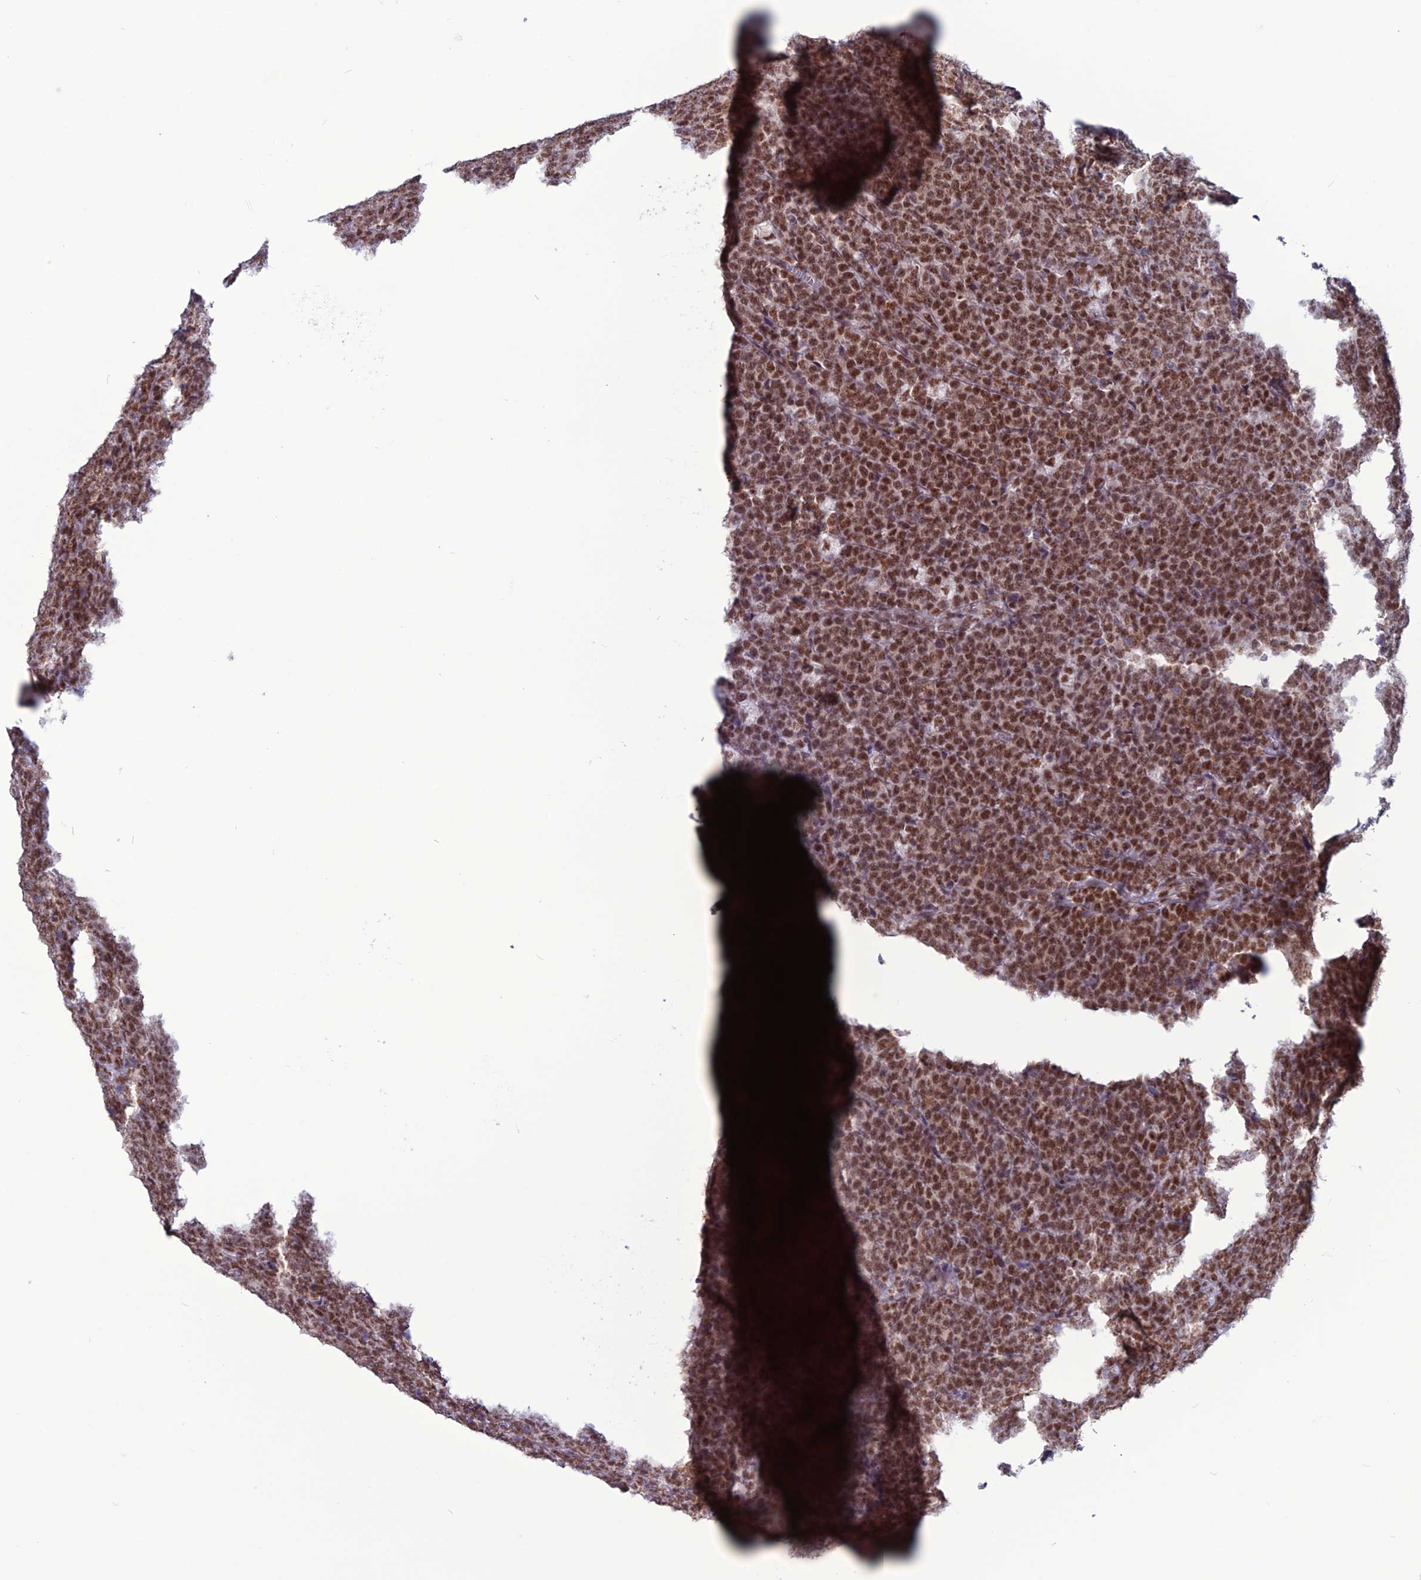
{"staining": {"intensity": "moderate", "quantity": ">75%", "location": "nuclear"}, "tissue": "lymphoma", "cell_type": "Tumor cells", "image_type": "cancer", "snomed": [{"axis": "morphology", "description": "Malignant lymphoma, non-Hodgkin's type, High grade"}, {"axis": "topography", "description": "Small intestine"}], "caption": "Immunohistochemistry (IHC) staining of malignant lymphoma, non-Hodgkin's type (high-grade), which exhibits medium levels of moderate nuclear positivity in about >75% of tumor cells indicating moderate nuclear protein staining. The staining was performed using DAB (brown) for protein detection and nuclei were counterstained in hematoxylin (blue).", "gene": "U2AF1", "patient": {"sex": "male", "age": 8}}